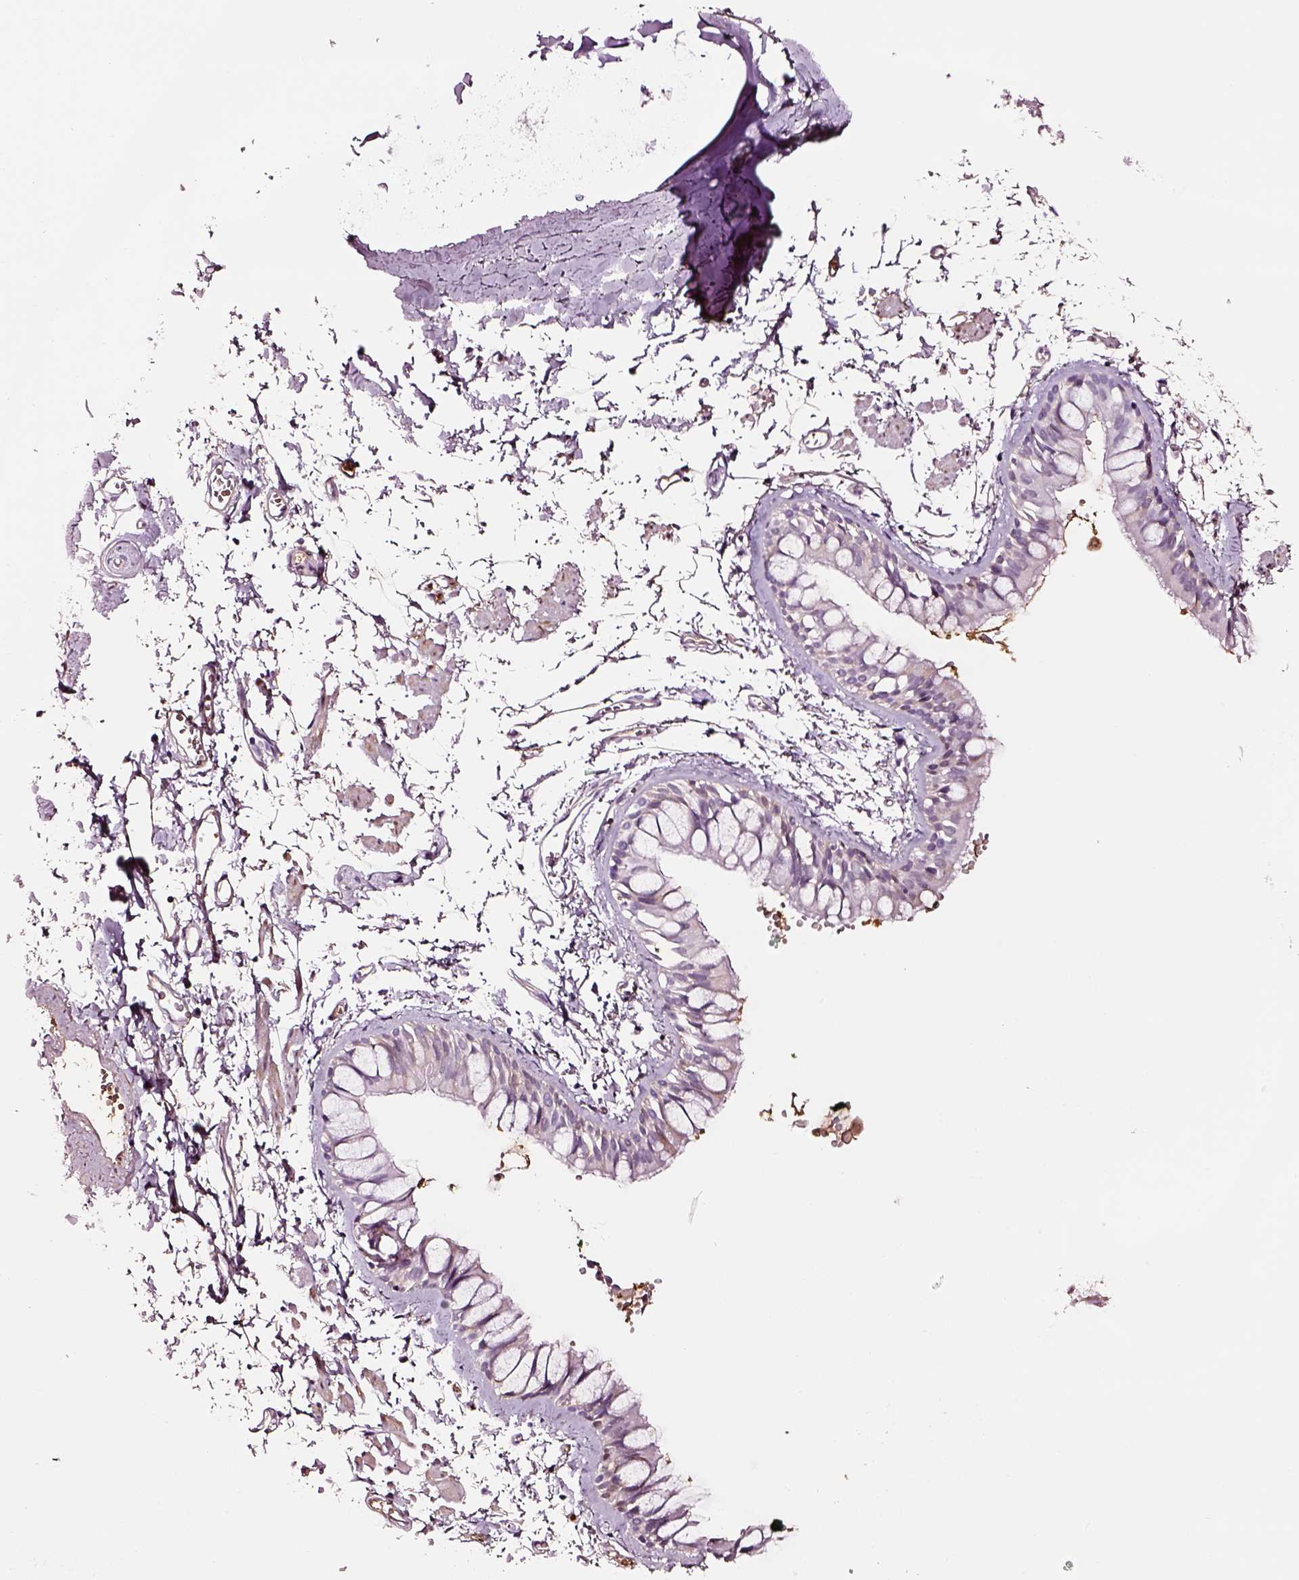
{"staining": {"intensity": "negative", "quantity": "none", "location": "none"}, "tissue": "bronchus", "cell_type": "Respiratory epithelial cells", "image_type": "normal", "snomed": [{"axis": "morphology", "description": "Normal tissue, NOS"}, {"axis": "topography", "description": "Cartilage tissue"}, {"axis": "topography", "description": "Bronchus"}], "caption": "Immunohistochemical staining of normal bronchus demonstrates no significant expression in respiratory epithelial cells. (DAB IHC visualized using brightfield microscopy, high magnification).", "gene": "TF", "patient": {"sex": "female", "age": 59}}